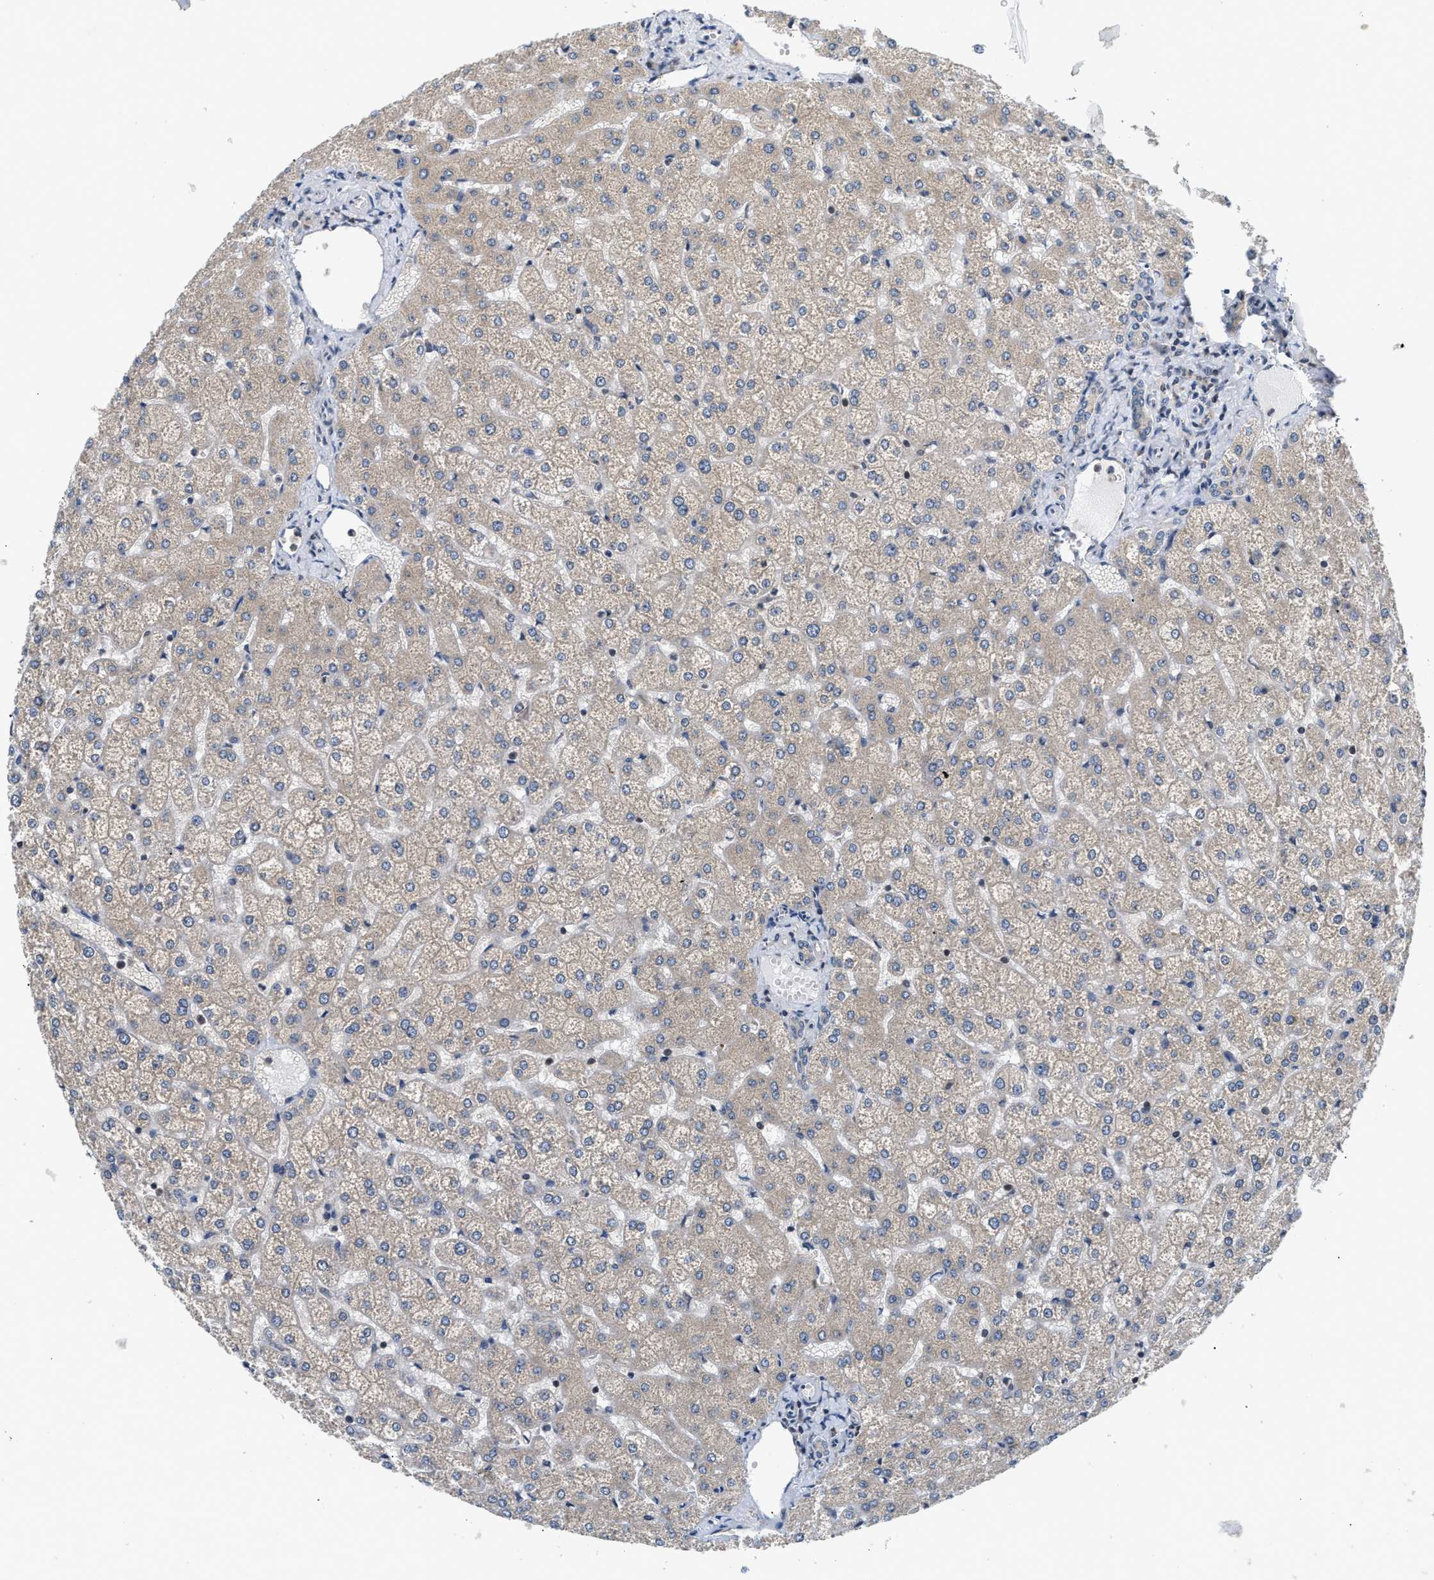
{"staining": {"intensity": "weak", "quantity": ">75%", "location": "cytoplasmic/membranous"}, "tissue": "liver", "cell_type": "Cholangiocytes", "image_type": "normal", "snomed": [{"axis": "morphology", "description": "Normal tissue, NOS"}, {"axis": "topography", "description": "Liver"}], "caption": "The photomicrograph shows staining of normal liver, revealing weak cytoplasmic/membranous protein positivity (brown color) within cholangiocytes. (DAB IHC, brown staining for protein, blue staining for nuclei).", "gene": "RAB29", "patient": {"sex": "female", "age": 32}}